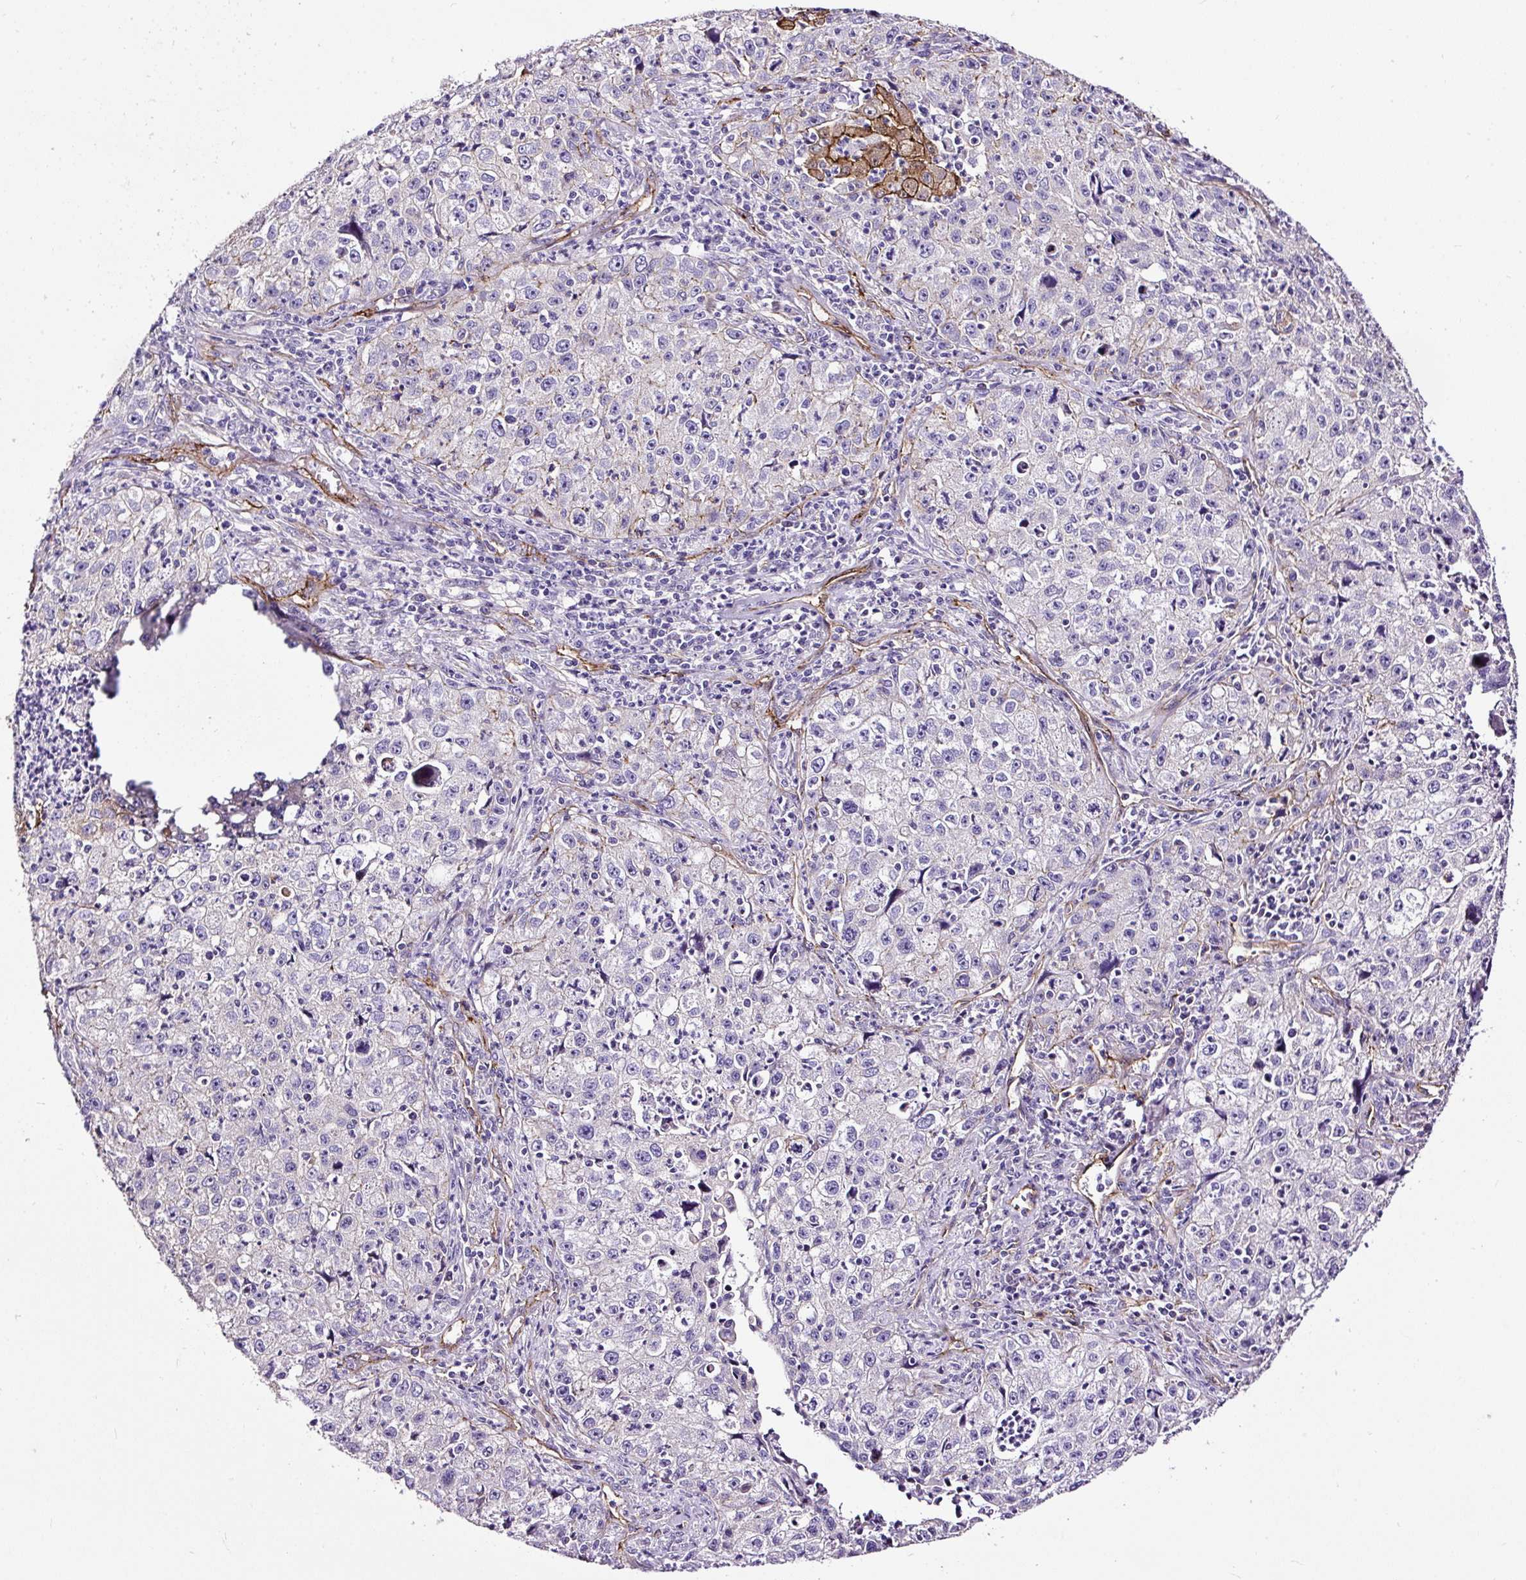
{"staining": {"intensity": "negative", "quantity": "none", "location": "none"}, "tissue": "lung cancer", "cell_type": "Tumor cells", "image_type": "cancer", "snomed": [{"axis": "morphology", "description": "Squamous cell carcinoma, NOS"}, {"axis": "topography", "description": "Lung"}], "caption": "The histopathology image demonstrates no significant staining in tumor cells of squamous cell carcinoma (lung).", "gene": "MAGEB16", "patient": {"sex": "male", "age": 71}}